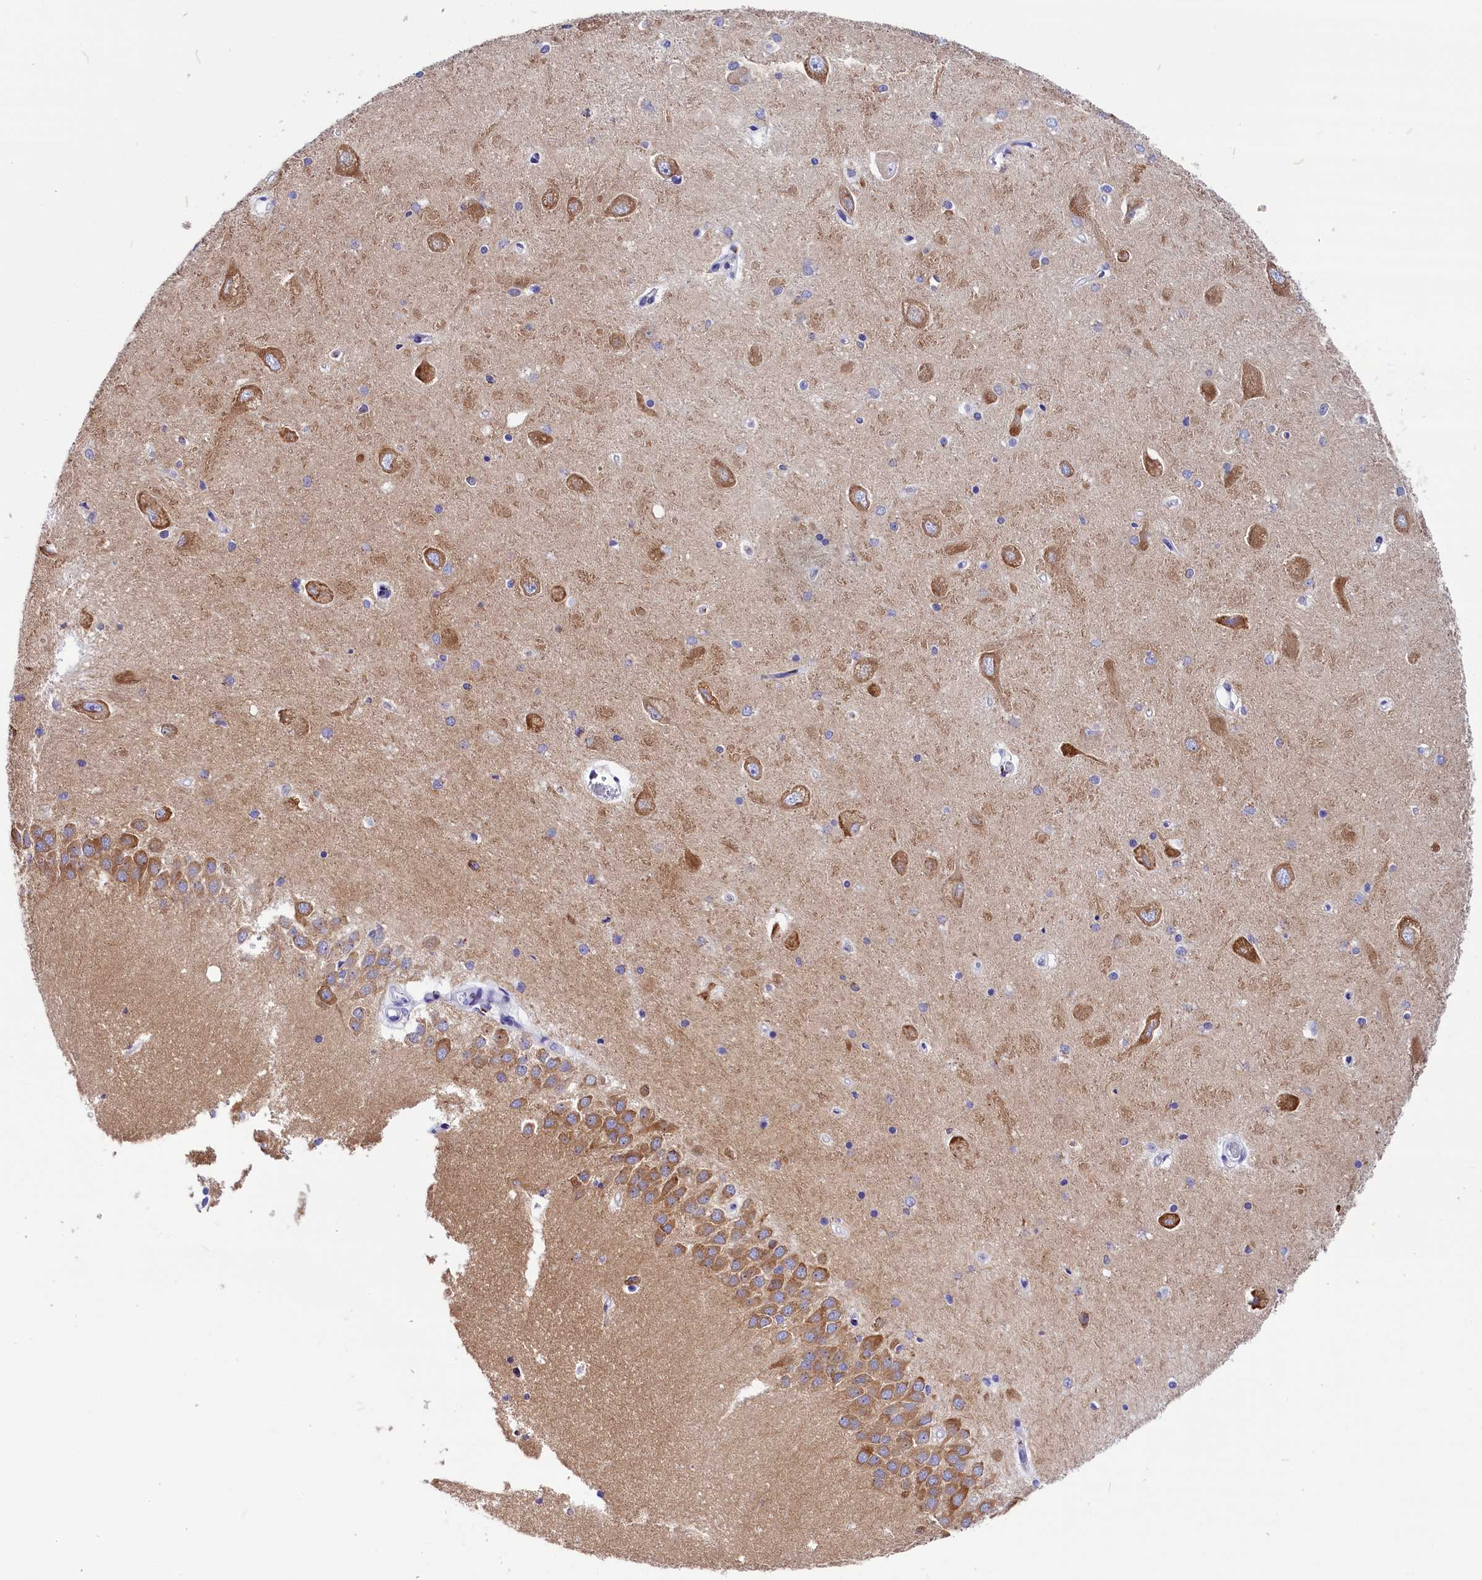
{"staining": {"intensity": "weak", "quantity": "<25%", "location": "cytoplasmic/membranous"}, "tissue": "hippocampus", "cell_type": "Glial cells", "image_type": "normal", "snomed": [{"axis": "morphology", "description": "Normal tissue, NOS"}, {"axis": "topography", "description": "Hippocampus"}], "caption": "Benign hippocampus was stained to show a protein in brown. There is no significant staining in glial cells.", "gene": "AP3B2", "patient": {"sex": "male", "age": 45}}